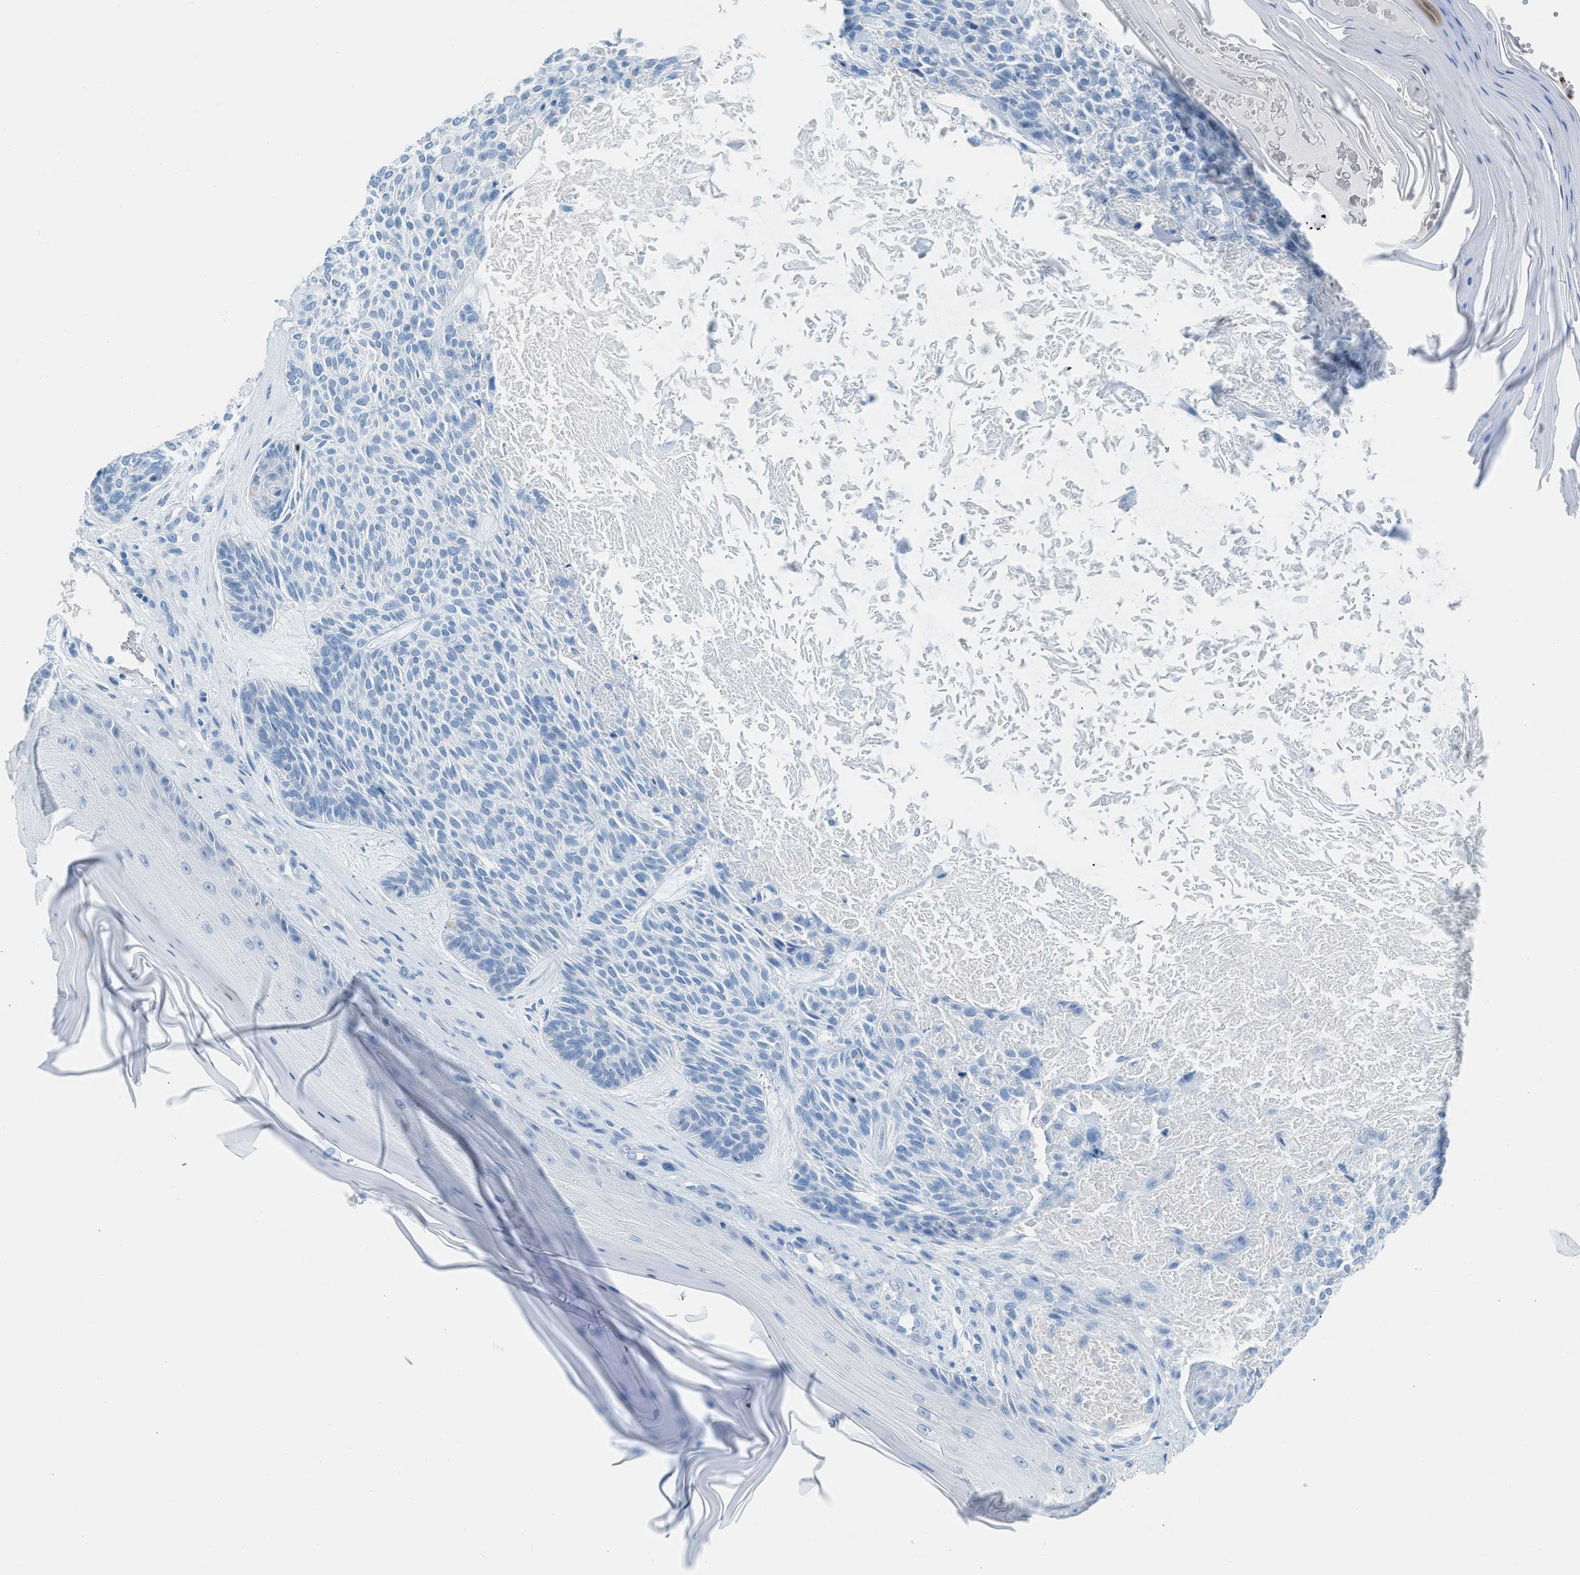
{"staining": {"intensity": "negative", "quantity": "none", "location": "none"}, "tissue": "skin cancer", "cell_type": "Tumor cells", "image_type": "cancer", "snomed": [{"axis": "morphology", "description": "Basal cell carcinoma"}, {"axis": "topography", "description": "Skin"}], "caption": "Human skin cancer stained for a protein using immunohistochemistry (IHC) demonstrates no expression in tumor cells.", "gene": "FAIM2", "patient": {"sex": "male", "age": 55}}